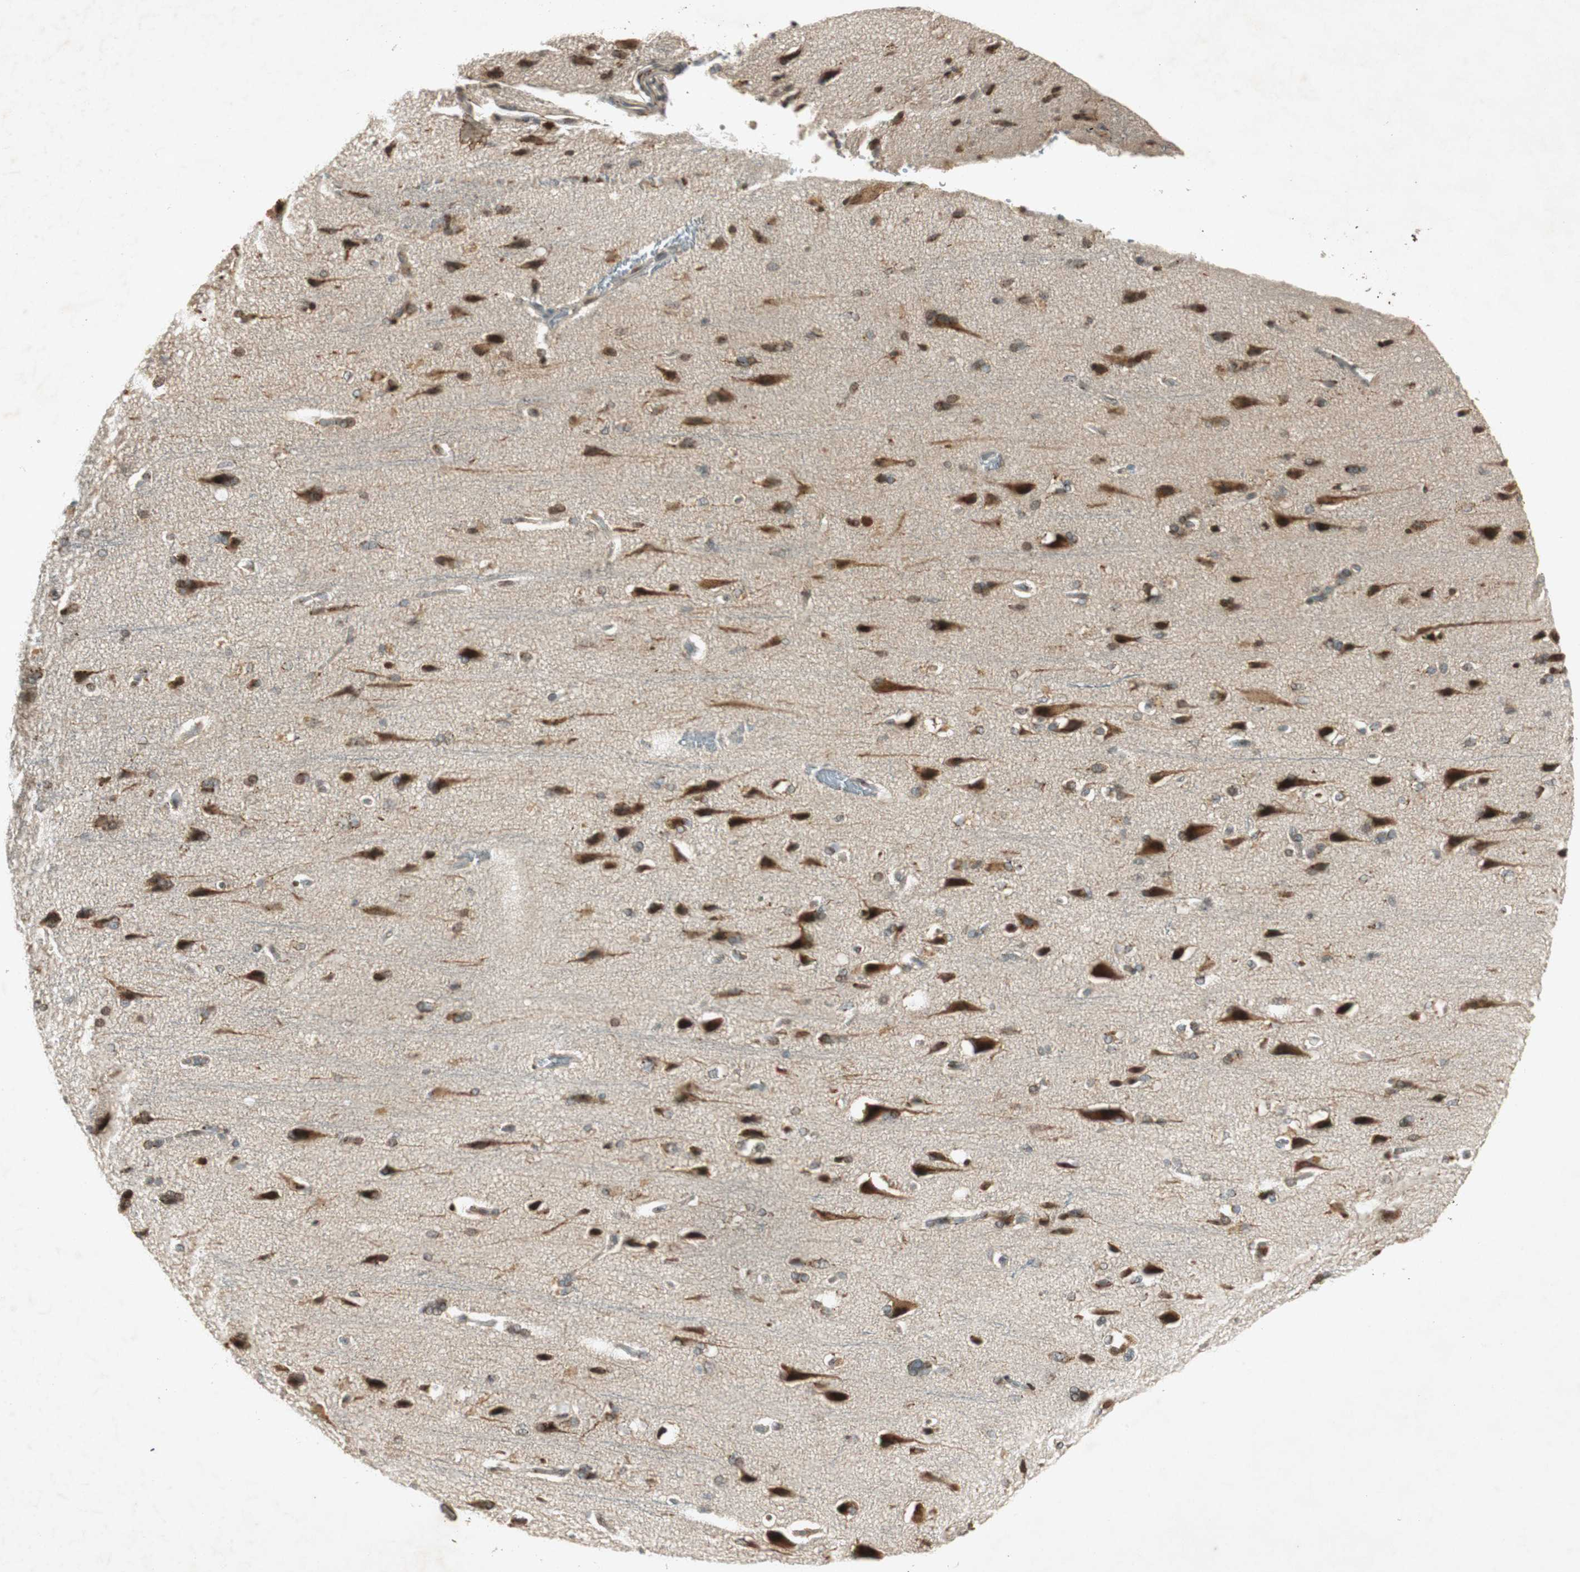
{"staining": {"intensity": "weak", "quantity": "<25%", "location": "cytoplasmic/membranous"}, "tissue": "cerebral cortex", "cell_type": "Endothelial cells", "image_type": "normal", "snomed": [{"axis": "morphology", "description": "Normal tissue, NOS"}, {"axis": "topography", "description": "Cerebral cortex"}], "caption": "The photomicrograph displays no significant staining in endothelial cells of cerebral cortex.", "gene": "NEO1", "patient": {"sex": "male", "age": 62}}